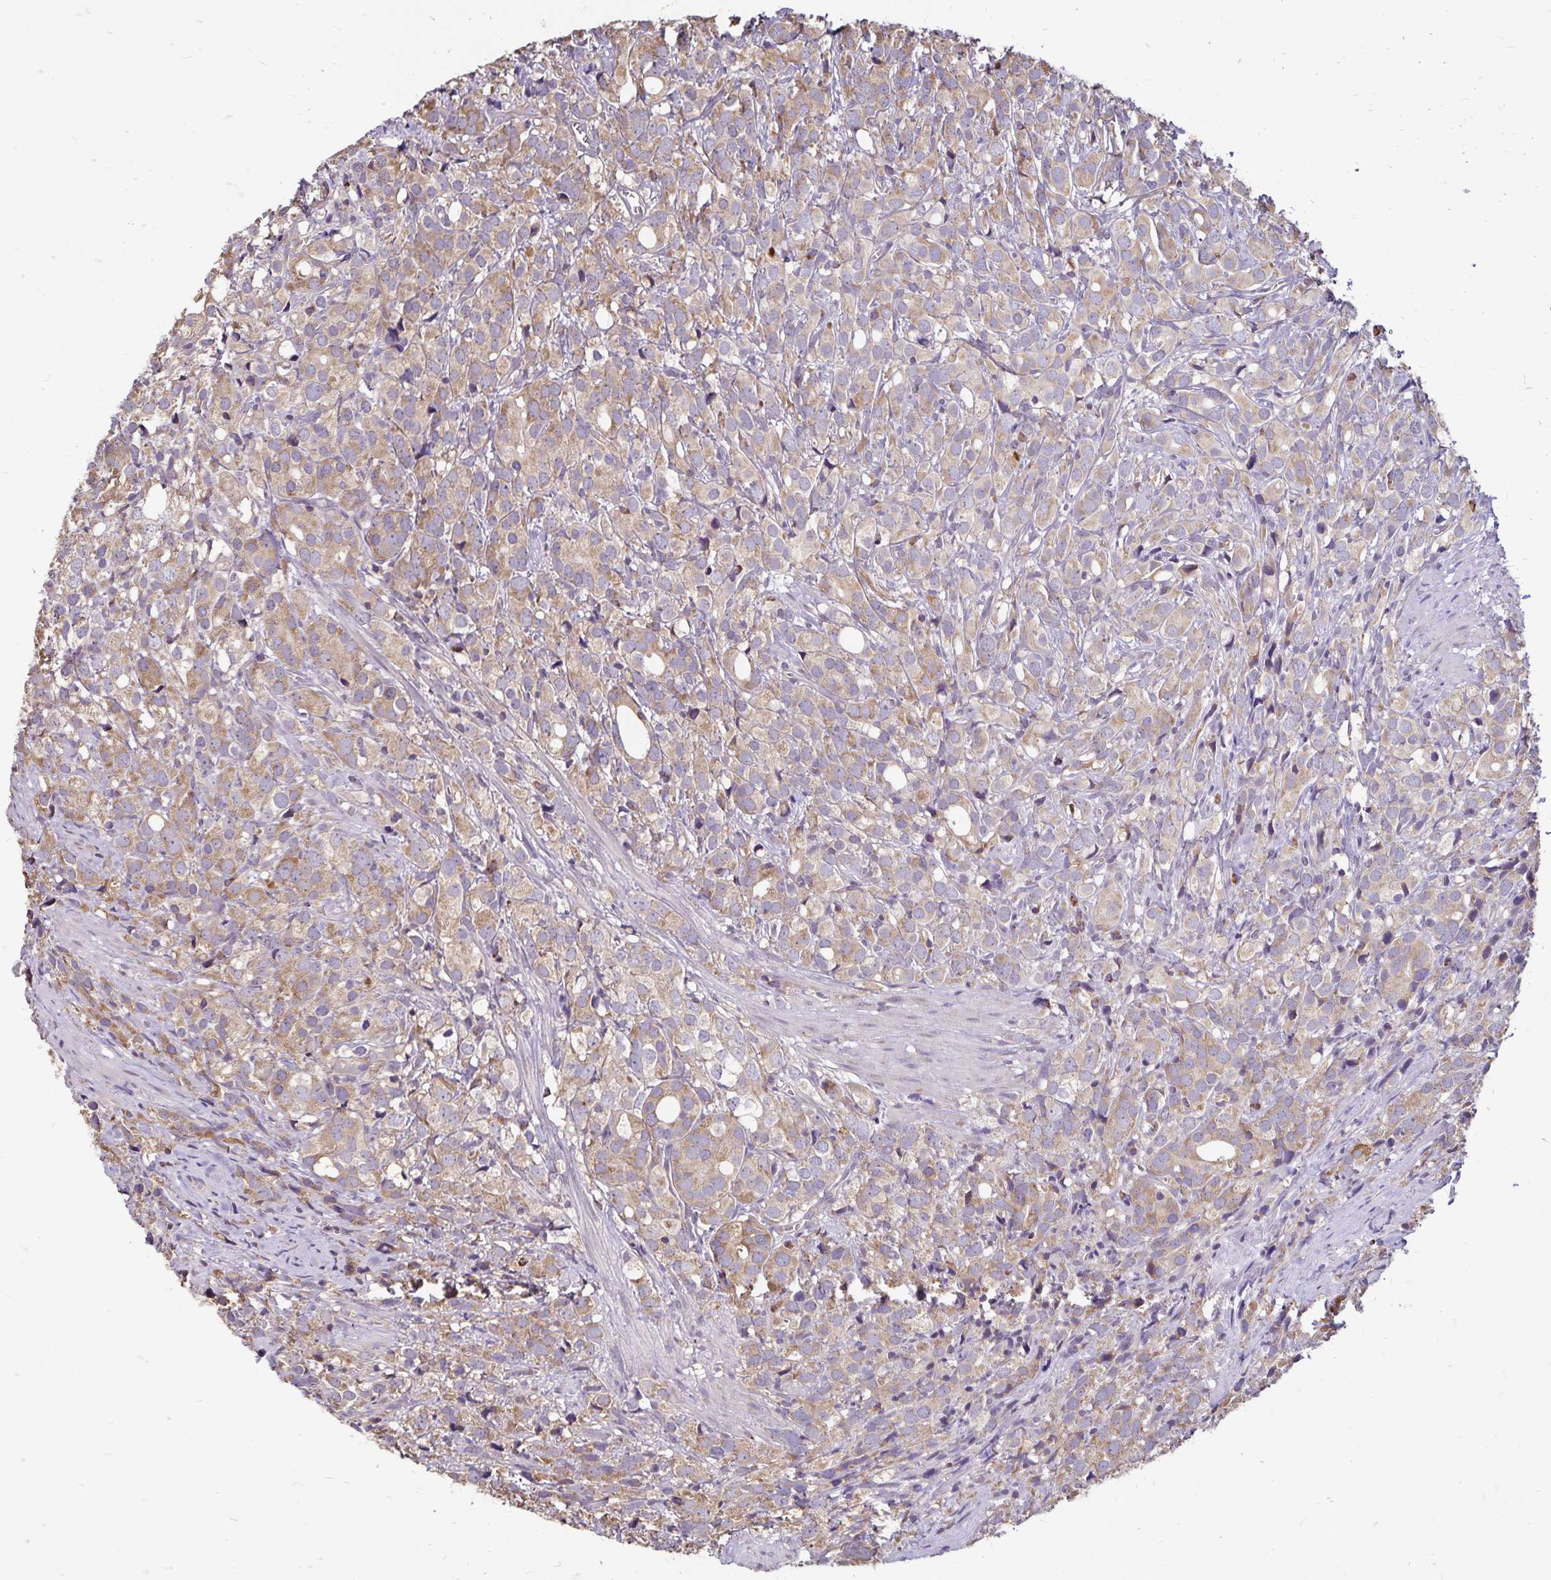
{"staining": {"intensity": "weak", "quantity": "25%-75%", "location": "cytoplasmic/membranous"}, "tissue": "prostate cancer", "cell_type": "Tumor cells", "image_type": "cancer", "snomed": [{"axis": "morphology", "description": "Adenocarcinoma, High grade"}, {"axis": "topography", "description": "Prostate"}], "caption": "Prostate cancer (high-grade adenocarcinoma) stained for a protein demonstrates weak cytoplasmic/membranous positivity in tumor cells.", "gene": "EMC10", "patient": {"sex": "male", "age": 86}}